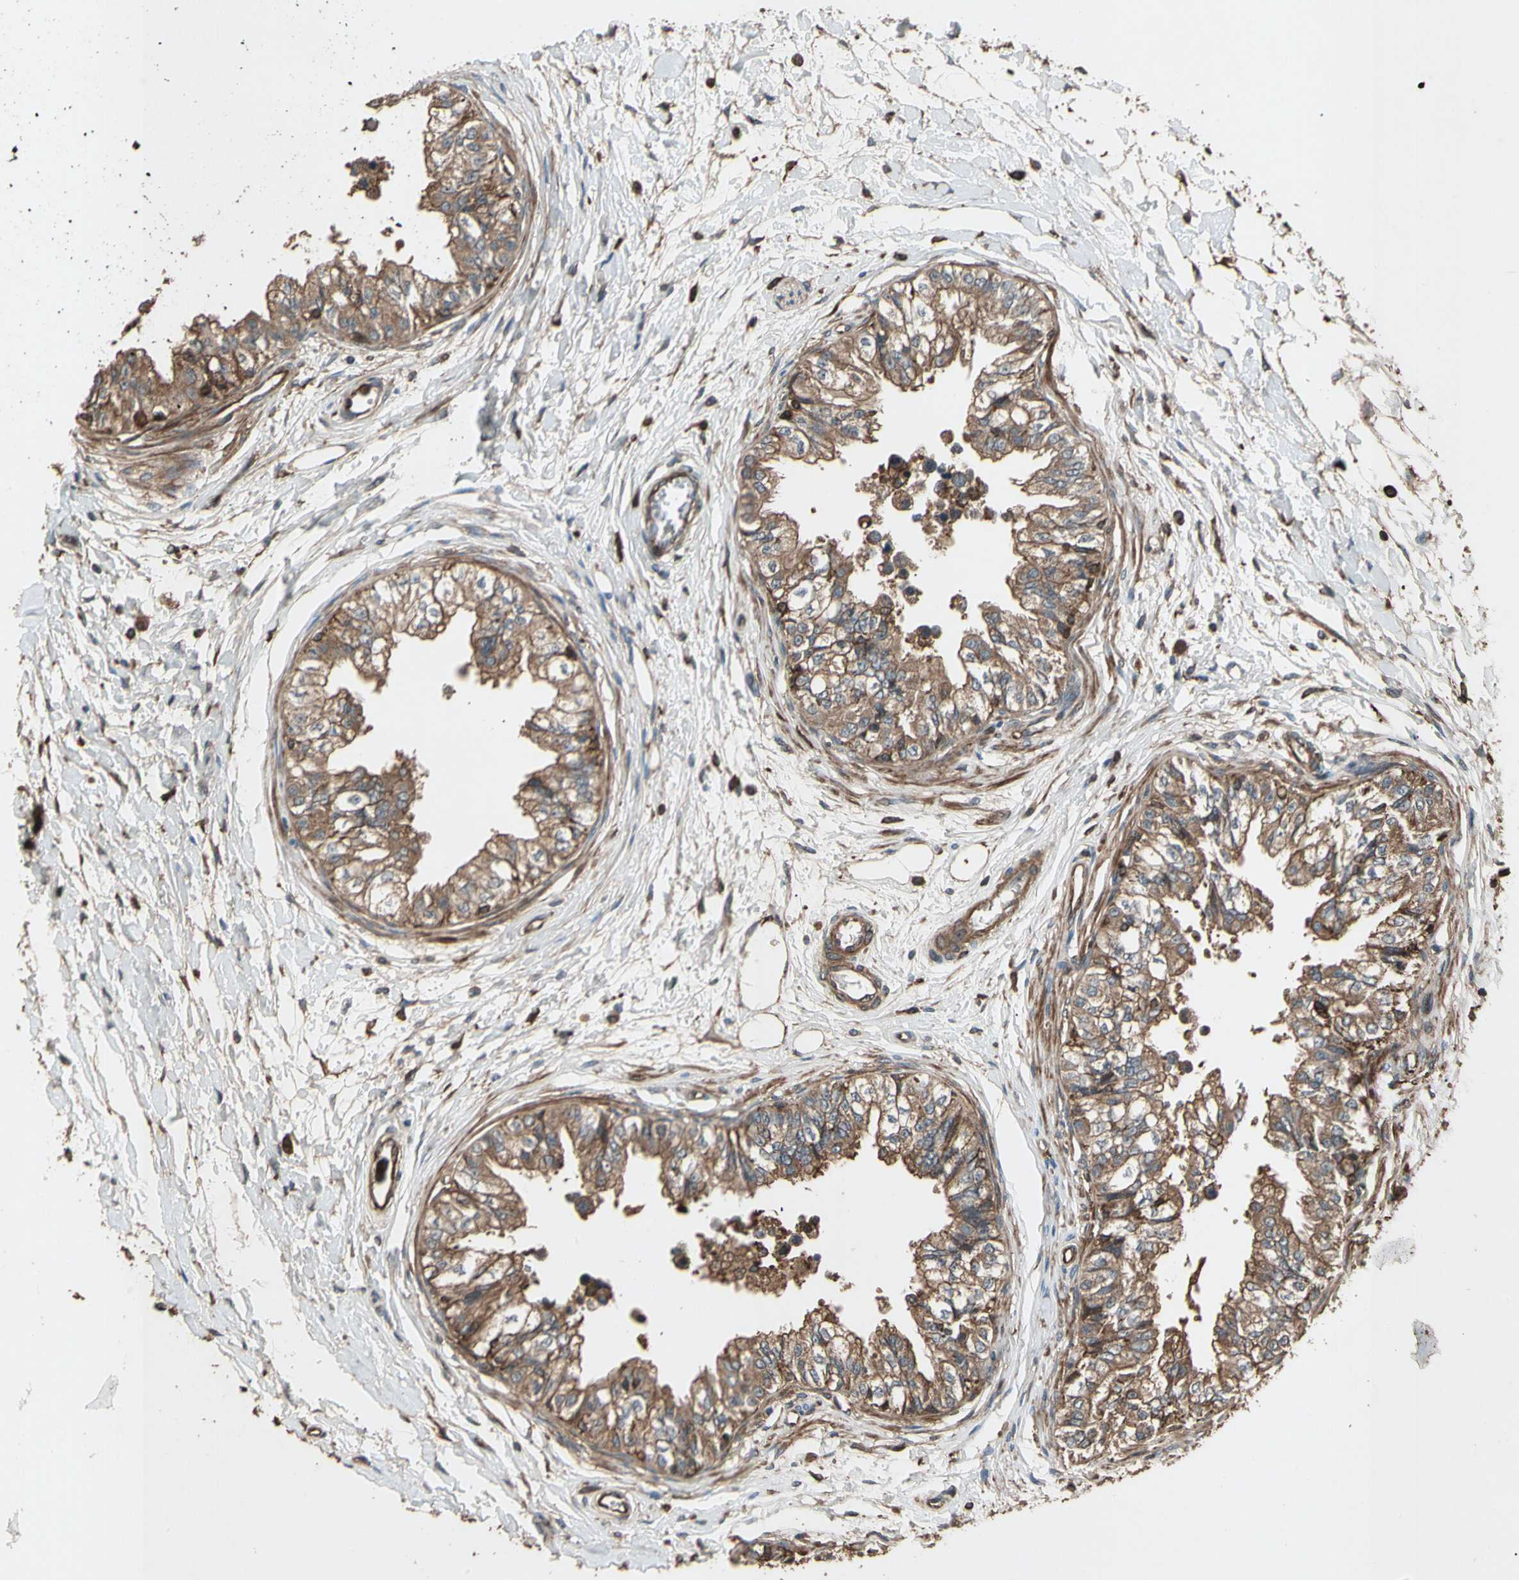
{"staining": {"intensity": "strong", "quantity": ">75%", "location": "cytoplasmic/membranous"}, "tissue": "epididymis", "cell_type": "Glandular cells", "image_type": "normal", "snomed": [{"axis": "morphology", "description": "Normal tissue, NOS"}, {"axis": "morphology", "description": "Adenocarcinoma, metastatic, NOS"}, {"axis": "topography", "description": "Testis"}, {"axis": "topography", "description": "Epididymis"}], "caption": "A brown stain shows strong cytoplasmic/membranous staining of a protein in glandular cells of benign epididymis. The staining is performed using DAB brown chromogen to label protein expression. The nuclei are counter-stained blue using hematoxylin.", "gene": "AGBL2", "patient": {"sex": "male", "age": 26}}